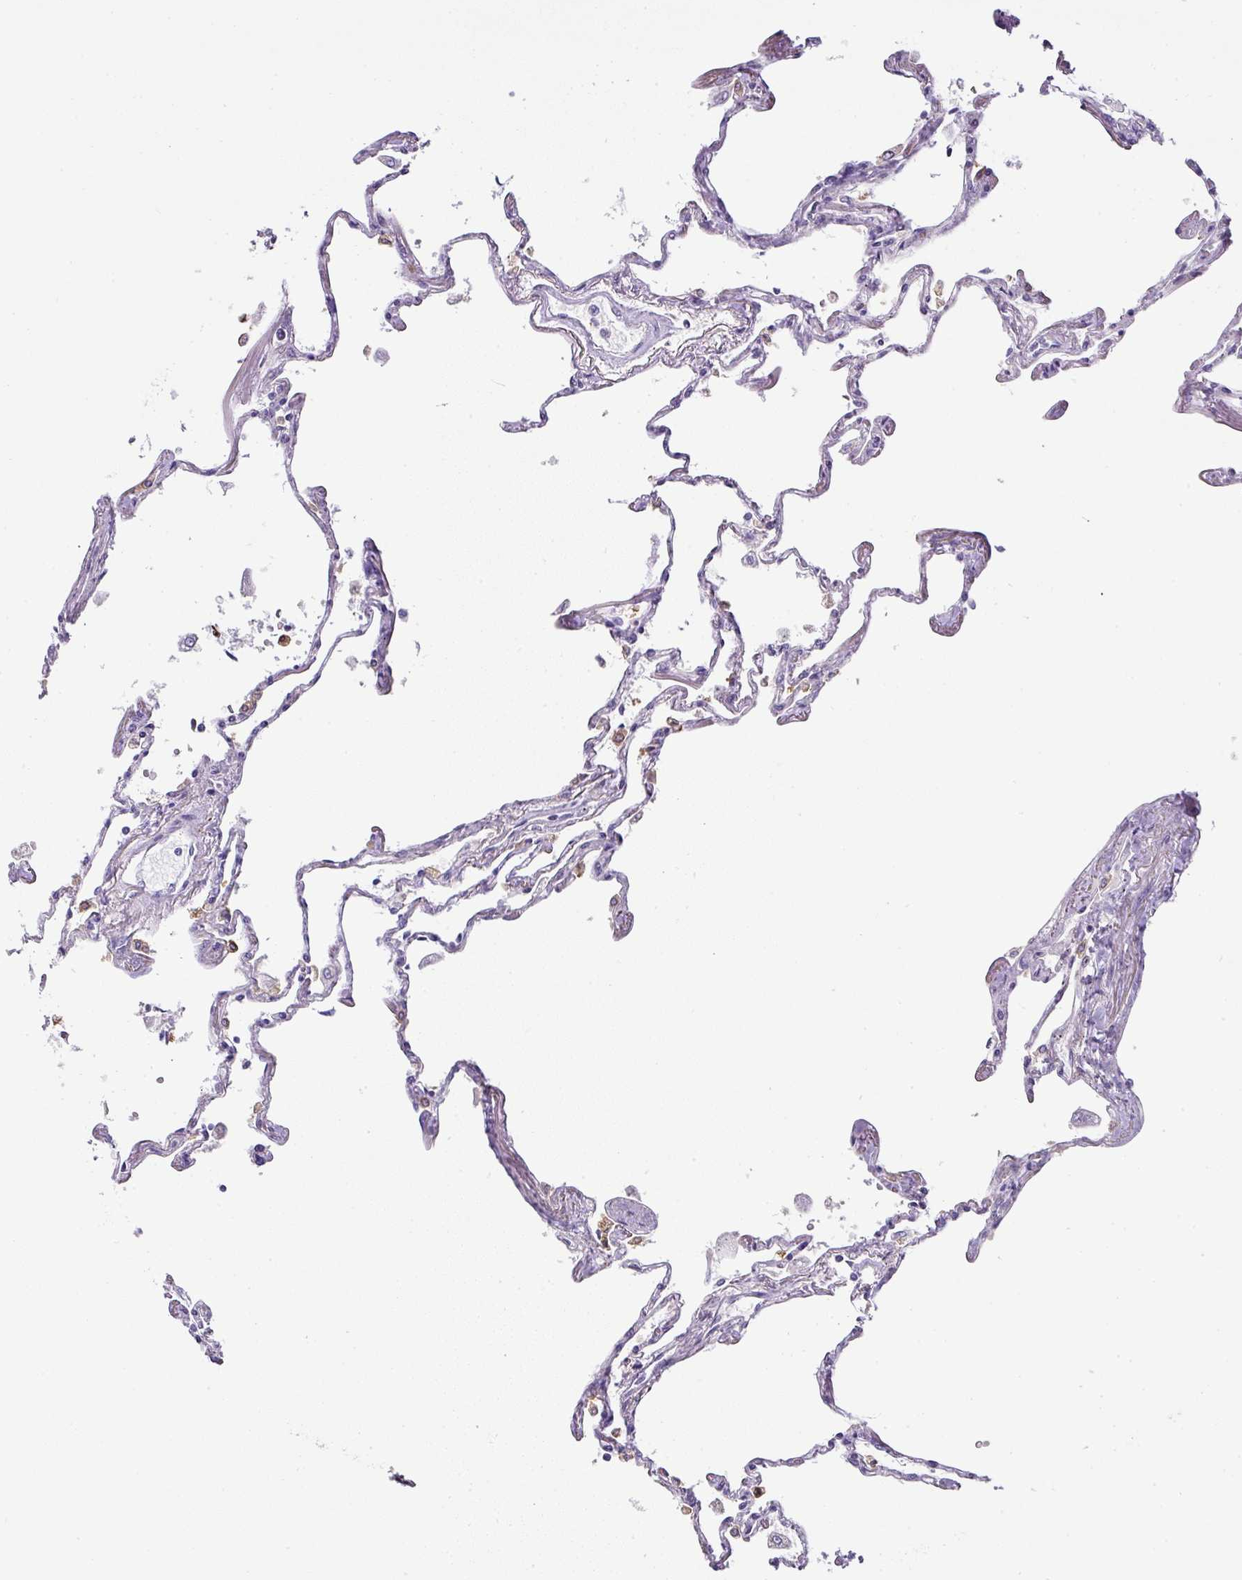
{"staining": {"intensity": "negative", "quantity": "none", "location": "none"}, "tissue": "lung", "cell_type": "Alveolar cells", "image_type": "normal", "snomed": [{"axis": "morphology", "description": "Normal tissue, NOS"}, {"axis": "topography", "description": "Lung"}], "caption": "DAB (3,3'-diaminobenzidine) immunohistochemical staining of unremarkable lung demonstrates no significant staining in alveolar cells.", "gene": "FGF17", "patient": {"sex": "female", "age": 67}}